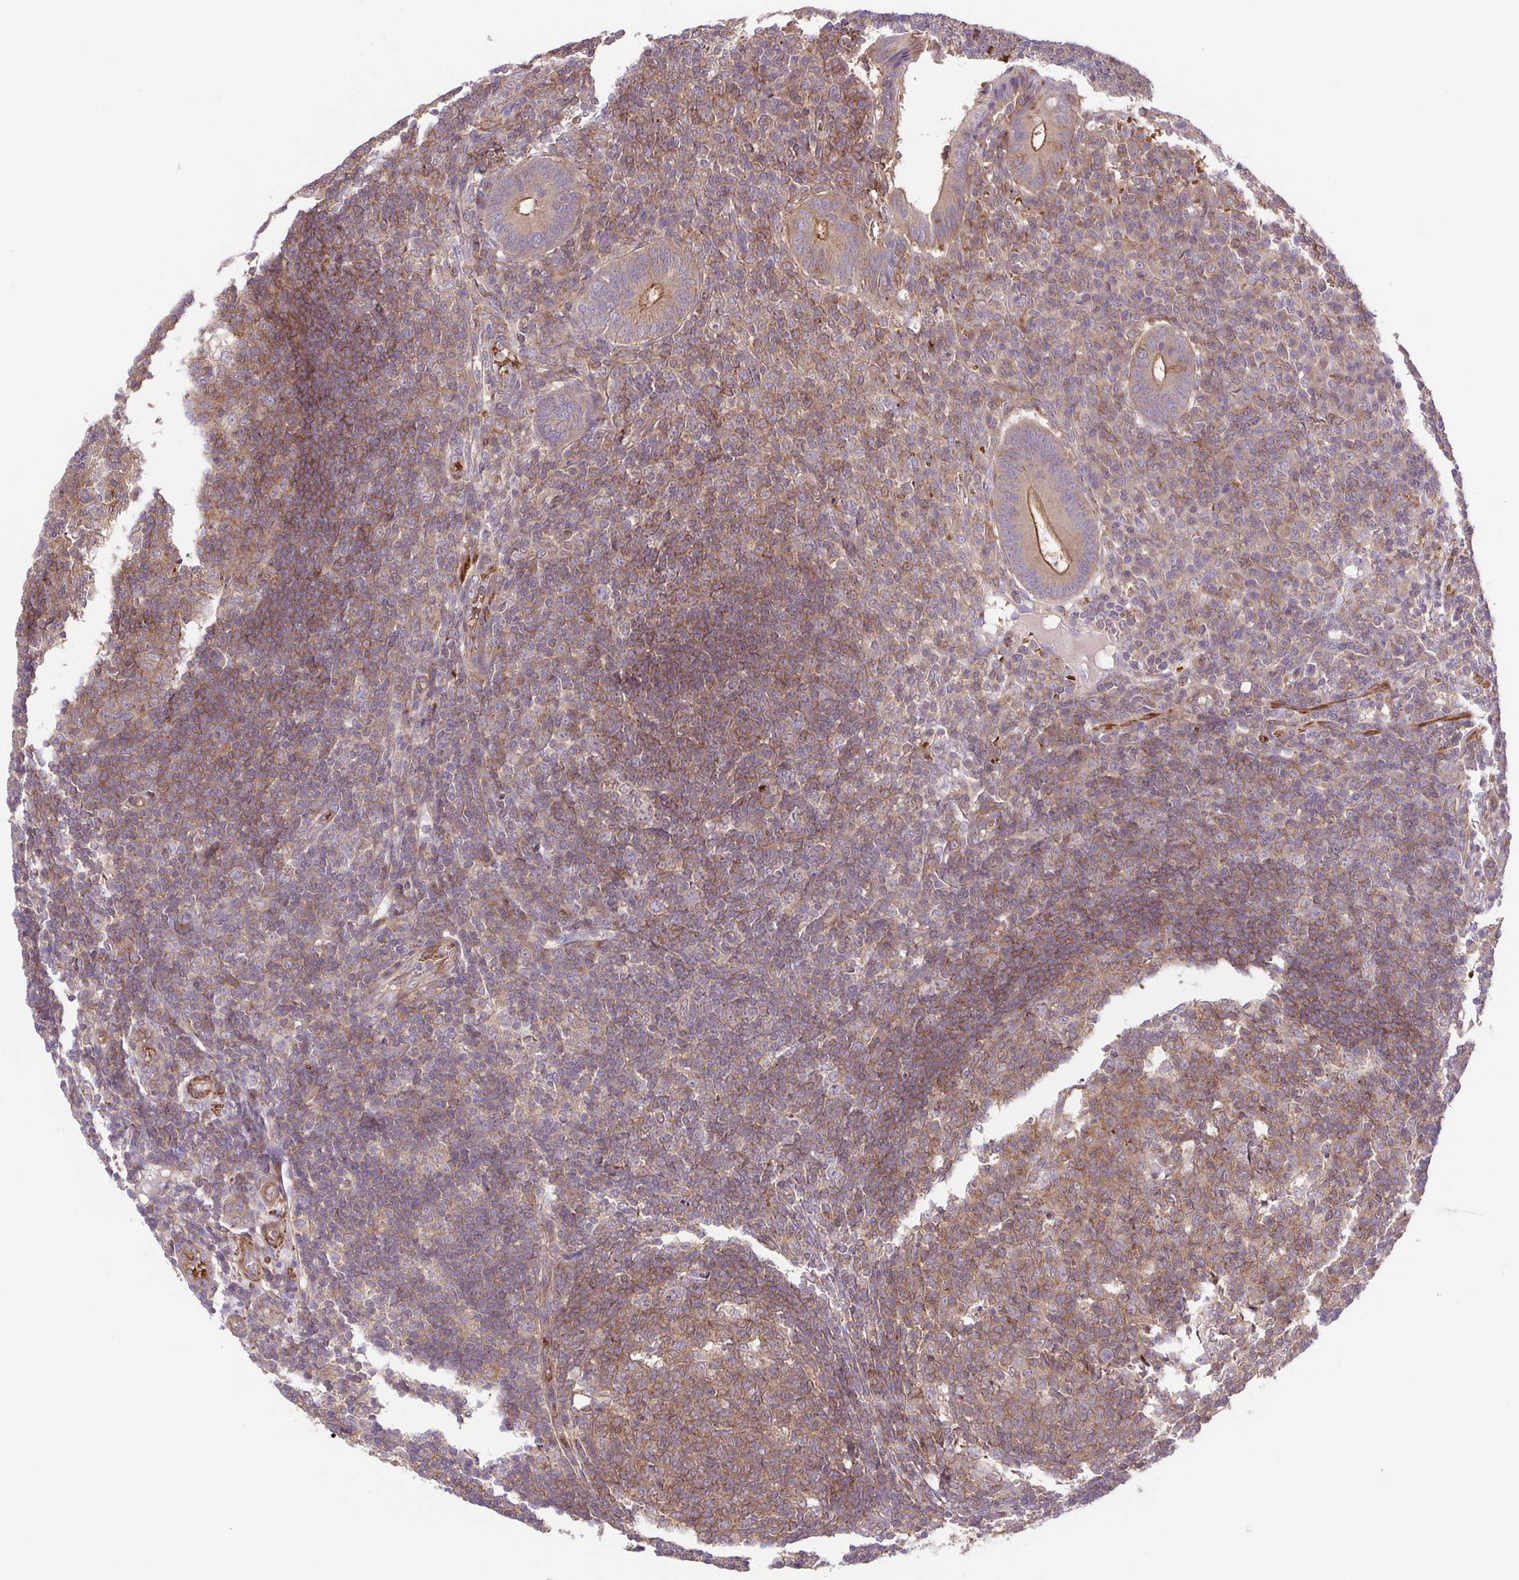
{"staining": {"intensity": "weak", "quantity": "25%-75%", "location": "cytoplasmic/membranous"}, "tissue": "appendix", "cell_type": "Glandular cells", "image_type": "normal", "snomed": [{"axis": "morphology", "description": "Normal tissue, NOS"}, {"axis": "topography", "description": "Appendix"}], "caption": "Immunohistochemical staining of benign human appendix exhibits low levels of weak cytoplasmic/membranous positivity in approximately 25%-75% of glandular cells. (DAB (3,3'-diaminobenzidine) IHC, brown staining for protein, blue staining for nuclei).", "gene": "IDE", "patient": {"sex": "male", "age": 18}}